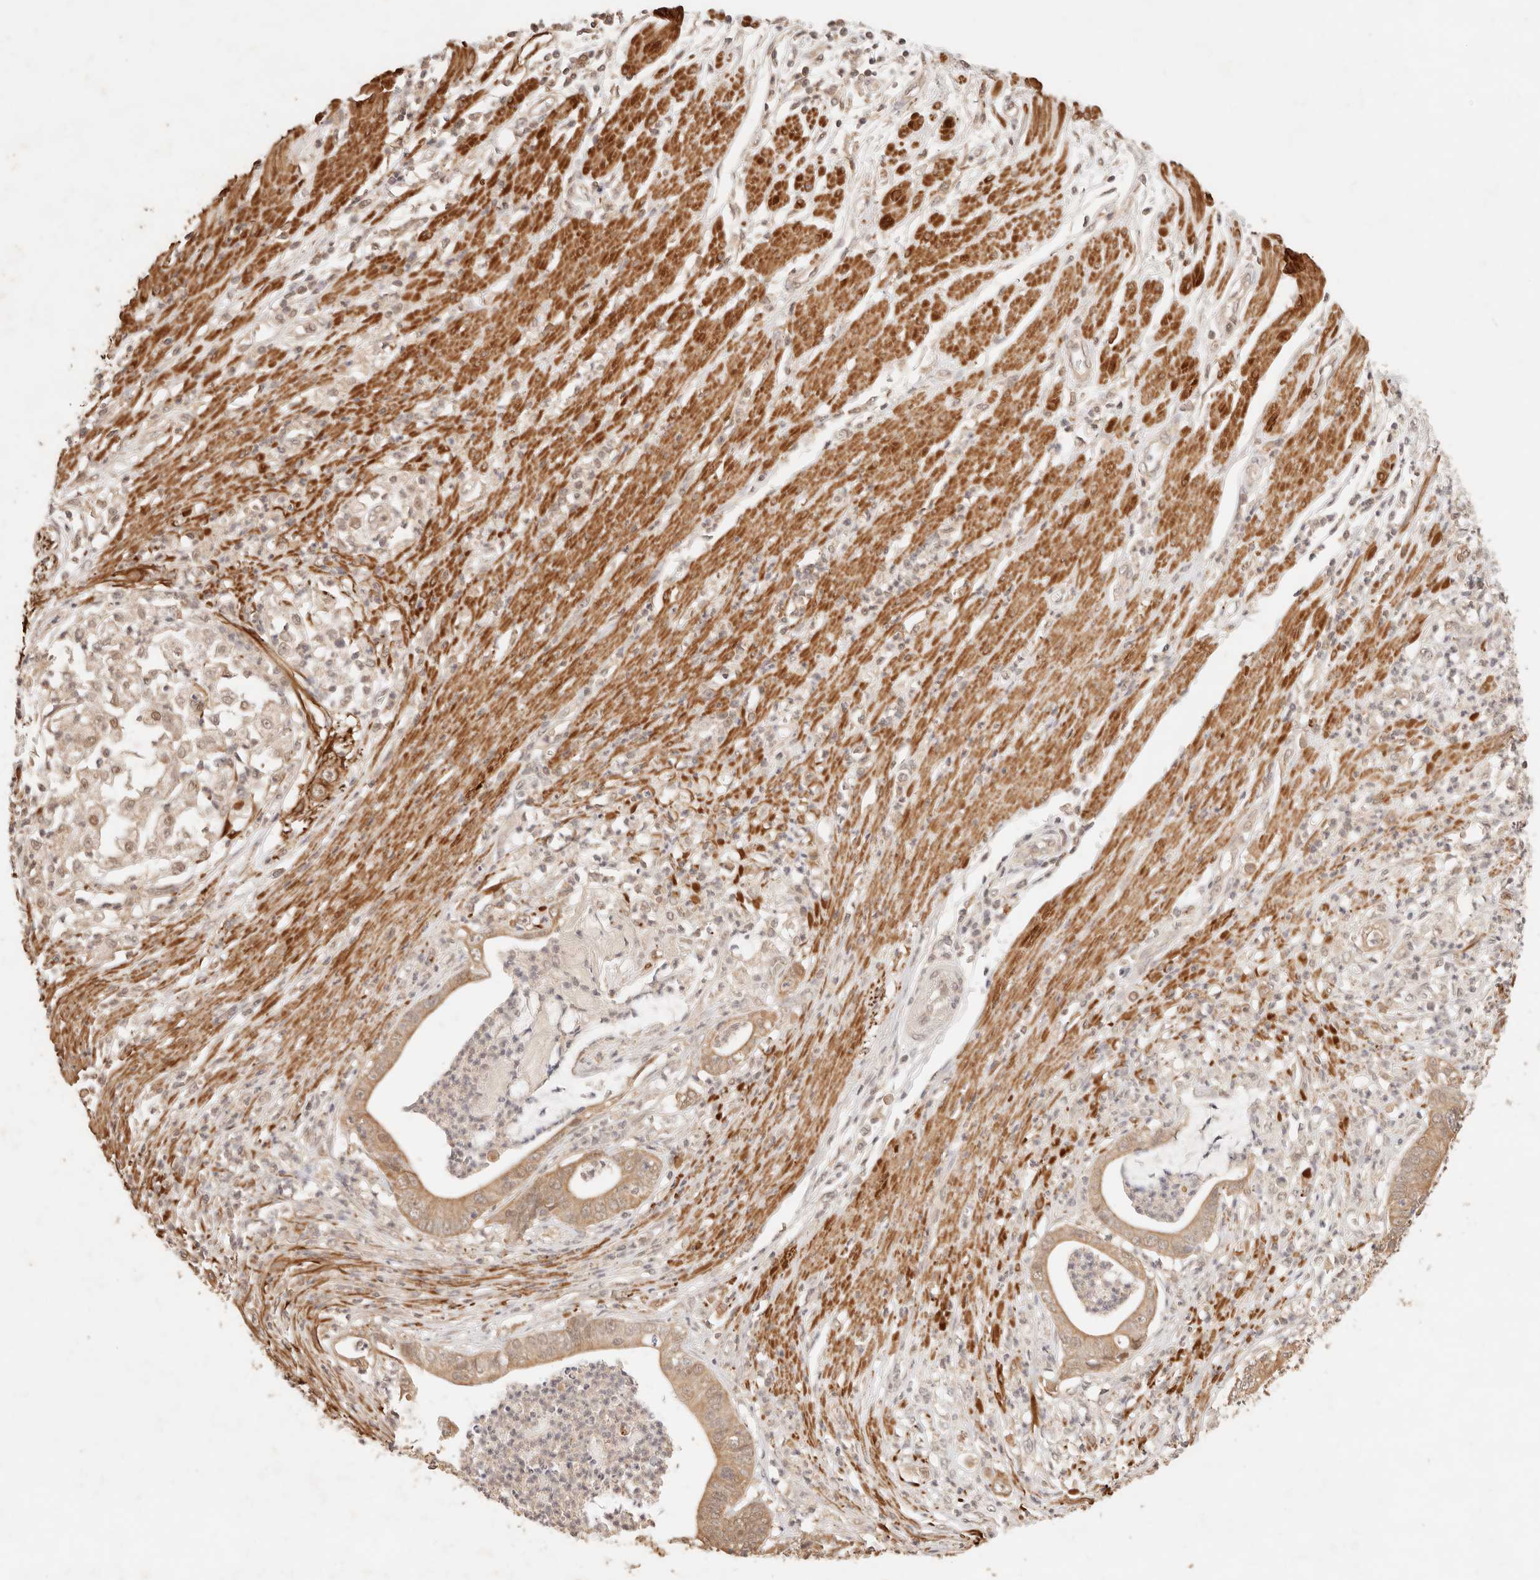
{"staining": {"intensity": "moderate", "quantity": ">75%", "location": "cytoplasmic/membranous"}, "tissue": "pancreatic cancer", "cell_type": "Tumor cells", "image_type": "cancer", "snomed": [{"axis": "morphology", "description": "Adenocarcinoma, NOS"}, {"axis": "topography", "description": "Pancreas"}], "caption": "Protein analysis of adenocarcinoma (pancreatic) tissue exhibits moderate cytoplasmic/membranous positivity in about >75% of tumor cells.", "gene": "TRIM11", "patient": {"sex": "male", "age": 69}}